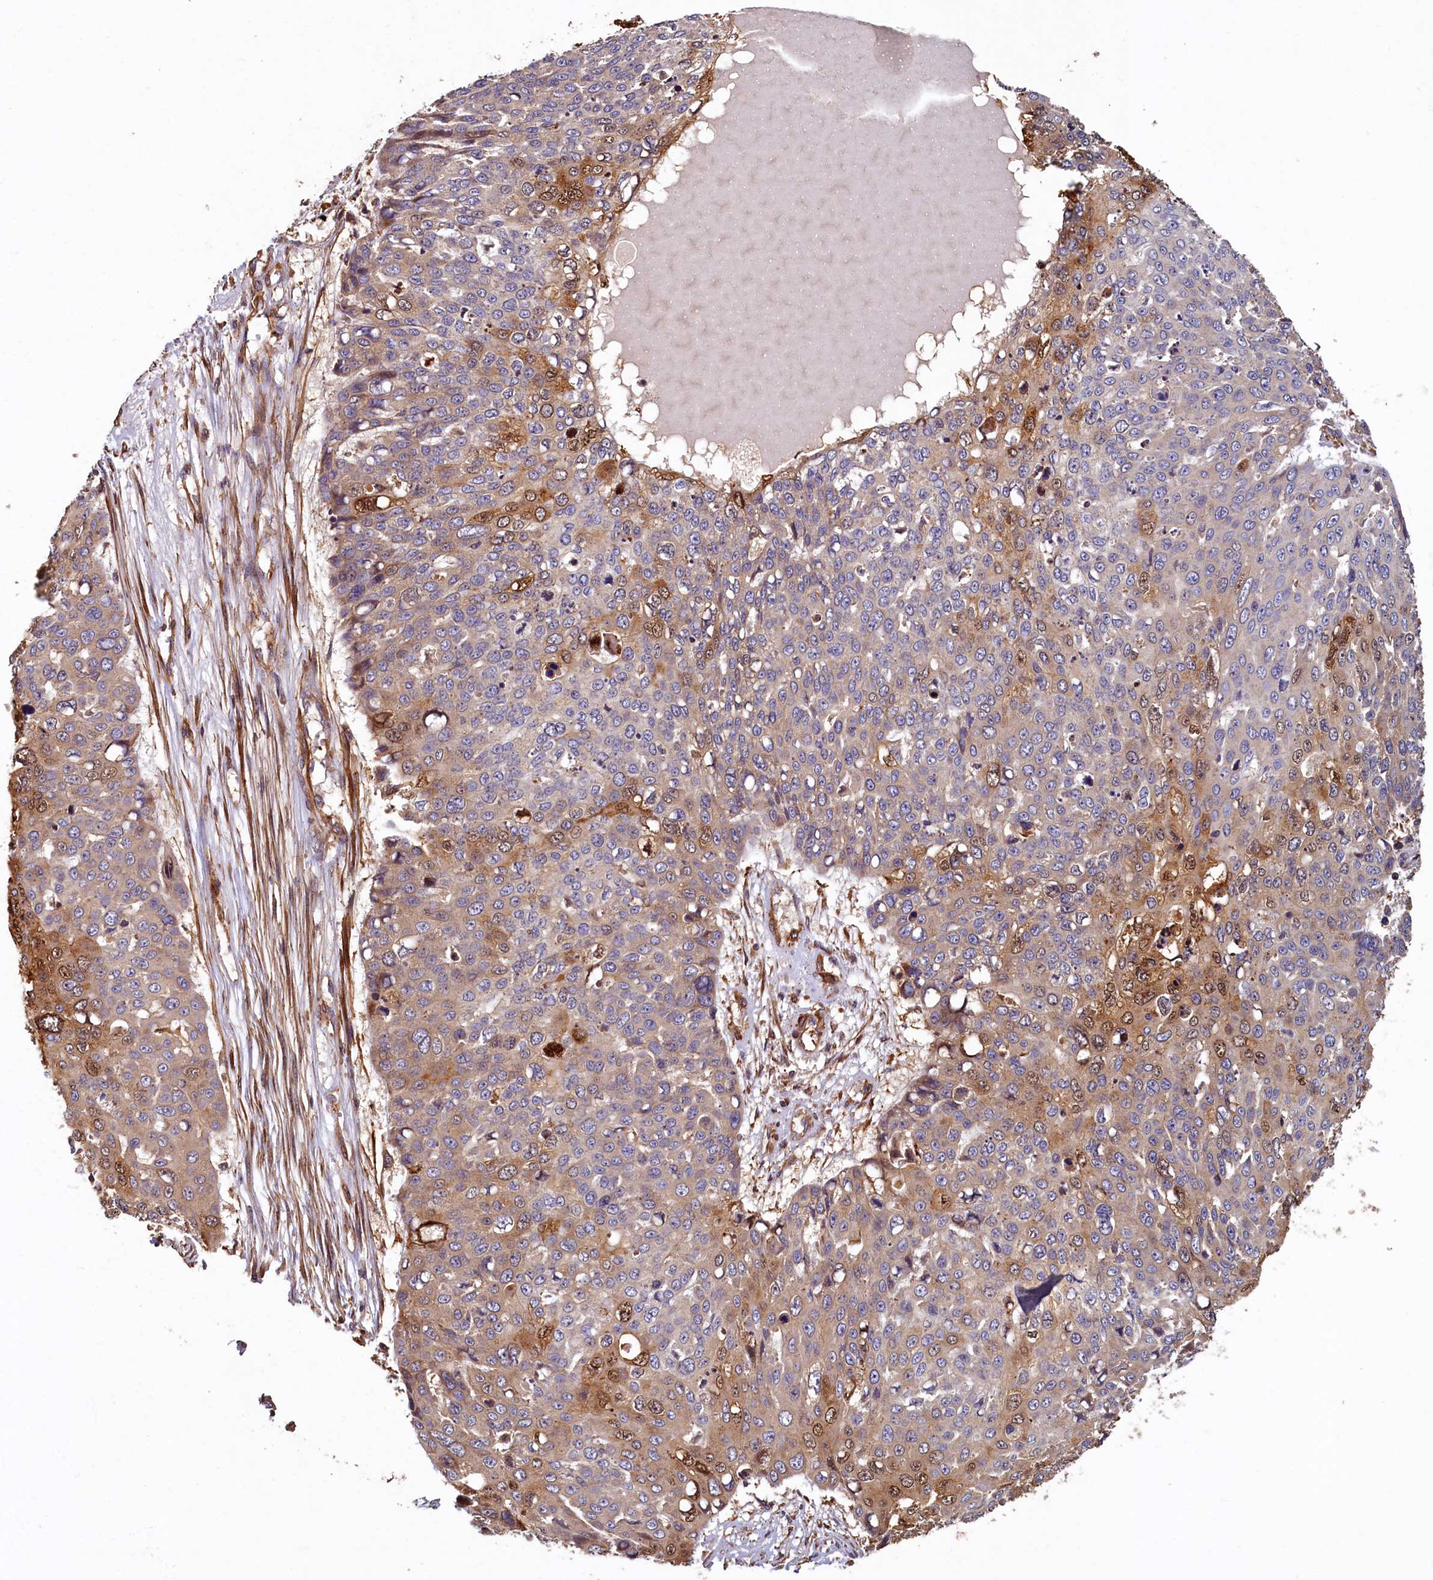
{"staining": {"intensity": "moderate", "quantity": "<25%", "location": "cytoplasmic/membranous,nuclear"}, "tissue": "skin cancer", "cell_type": "Tumor cells", "image_type": "cancer", "snomed": [{"axis": "morphology", "description": "Squamous cell carcinoma, NOS"}, {"axis": "topography", "description": "Skin"}], "caption": "Immunohistochemical staining of squamous cell carcinoma (skin) displays low levels of moderate cytoplasmic/membranous and nuclear staining in approximately <25% of tumor cells. The staining was performed using DAB, with brown indicating positive protein expression. Nuclei are stained blue with hematoxylin.", "gene": "CCDC102B", "patient": {"sex": "male", "age": 71}}